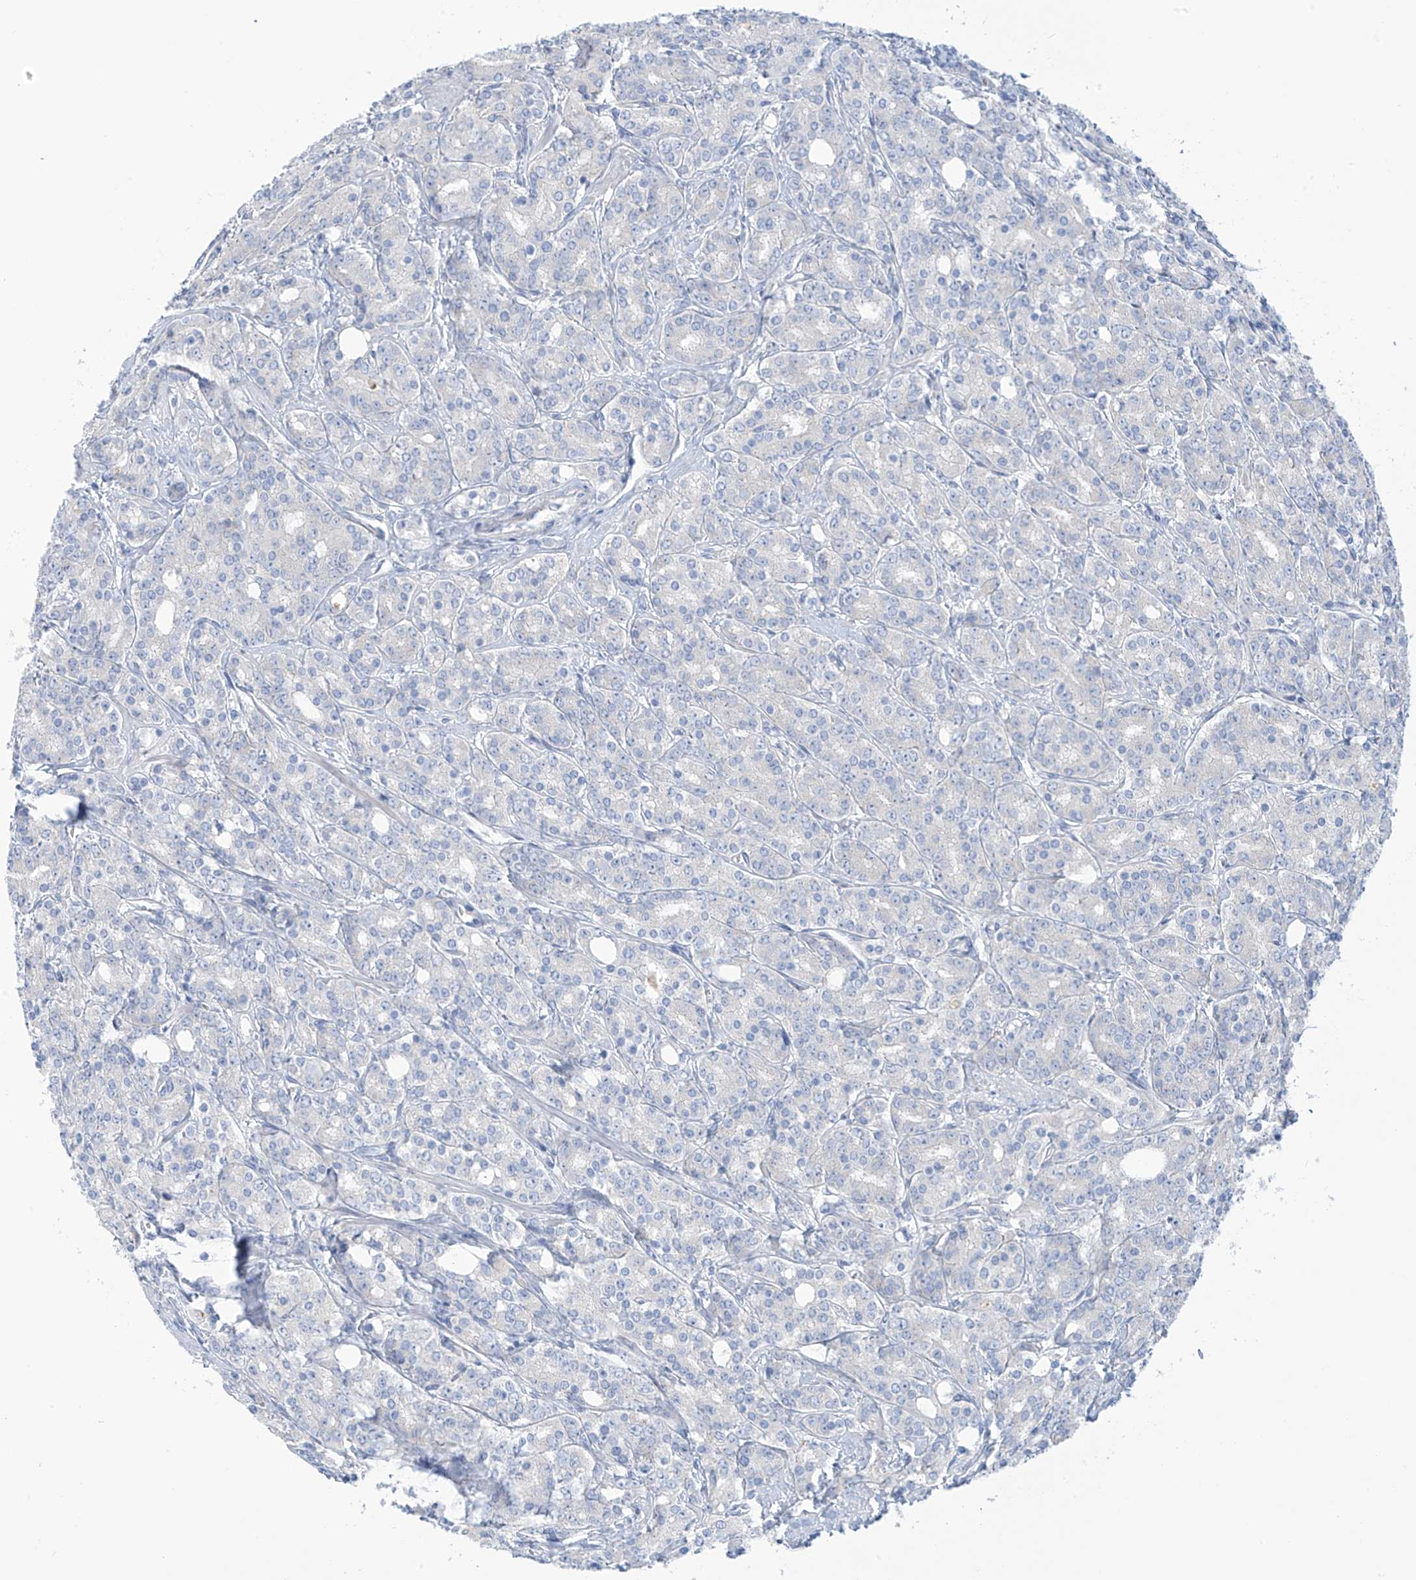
{"staining": {"intensity": "negative", "quantity": "none", "location": "none"}, "tissue": "prostate cancer", "cell_type": "Tumor cells", "image_type": "cancer", "snomed": [{"axis": "morphology", "description": "Adenocarcinoma, High grade"}, {"axis": "topography", "description": "Prostate"}], "caption": "There is no significant expression in tumor cells of prostate cancer (high-grade adenocarcinoma).", "gene": "FABP2", "patient": {"sex": "male", "age": 62}}